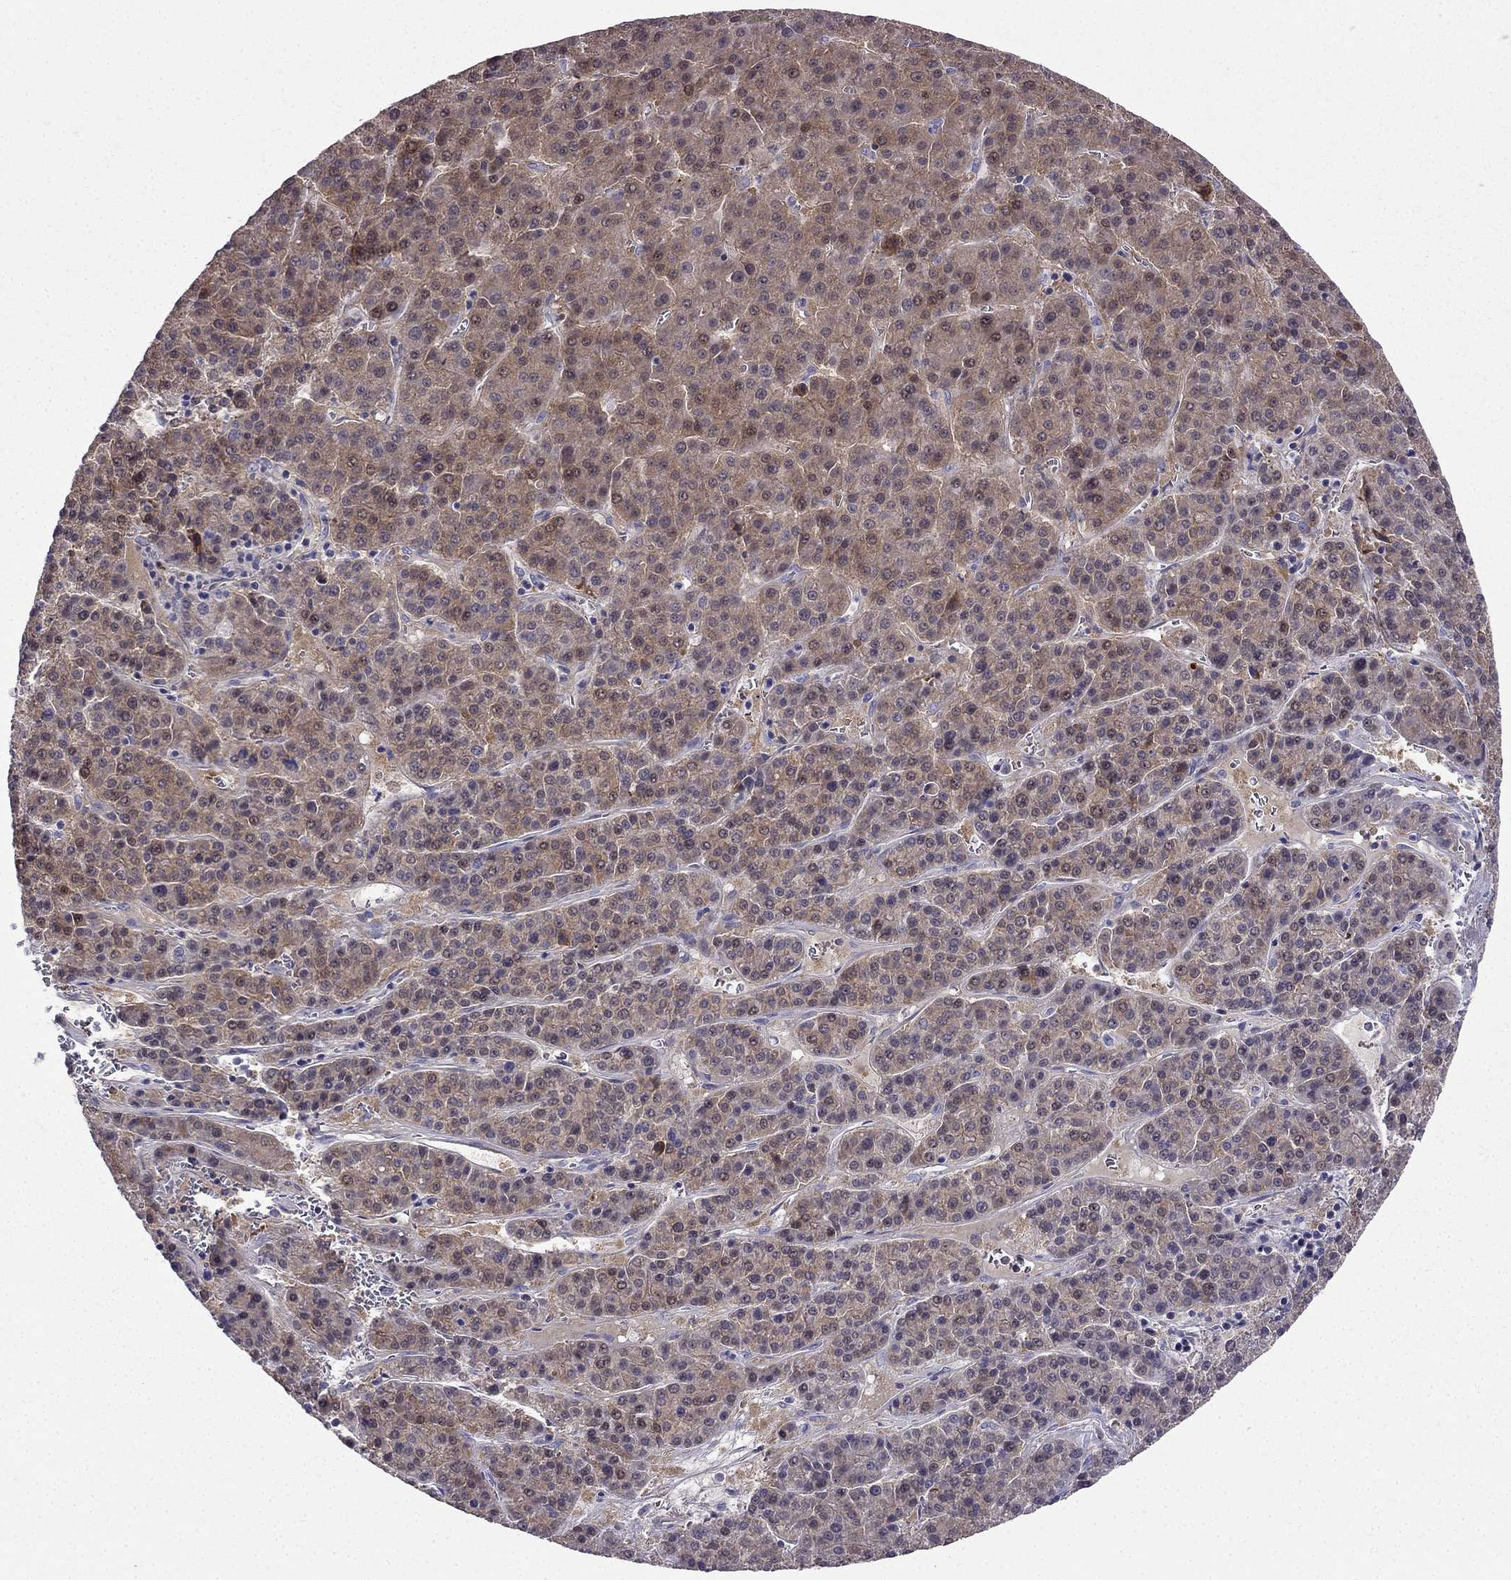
{"staining": {"intensity": "moderate", "quantity": "25%-75%", "location": "cytoplasmic/membranous"}, "tissue": "liver cancer", "cell_type": "Tumor cells", "image_type": "cancer", "snomed": [{"axis": "morphology", "description": "Carcinoma, Hepatocellular, NOS"}, {"axis": "topography", "description": "Liver"}], "caption": "A medium amount of moderate cytoplasmic/membranous expression is seen in approximately 25%-75% of tumor cells in liver cancer tissue.", "gene": "AS3MT", "patient": {"sex": "female", "age": 58}}